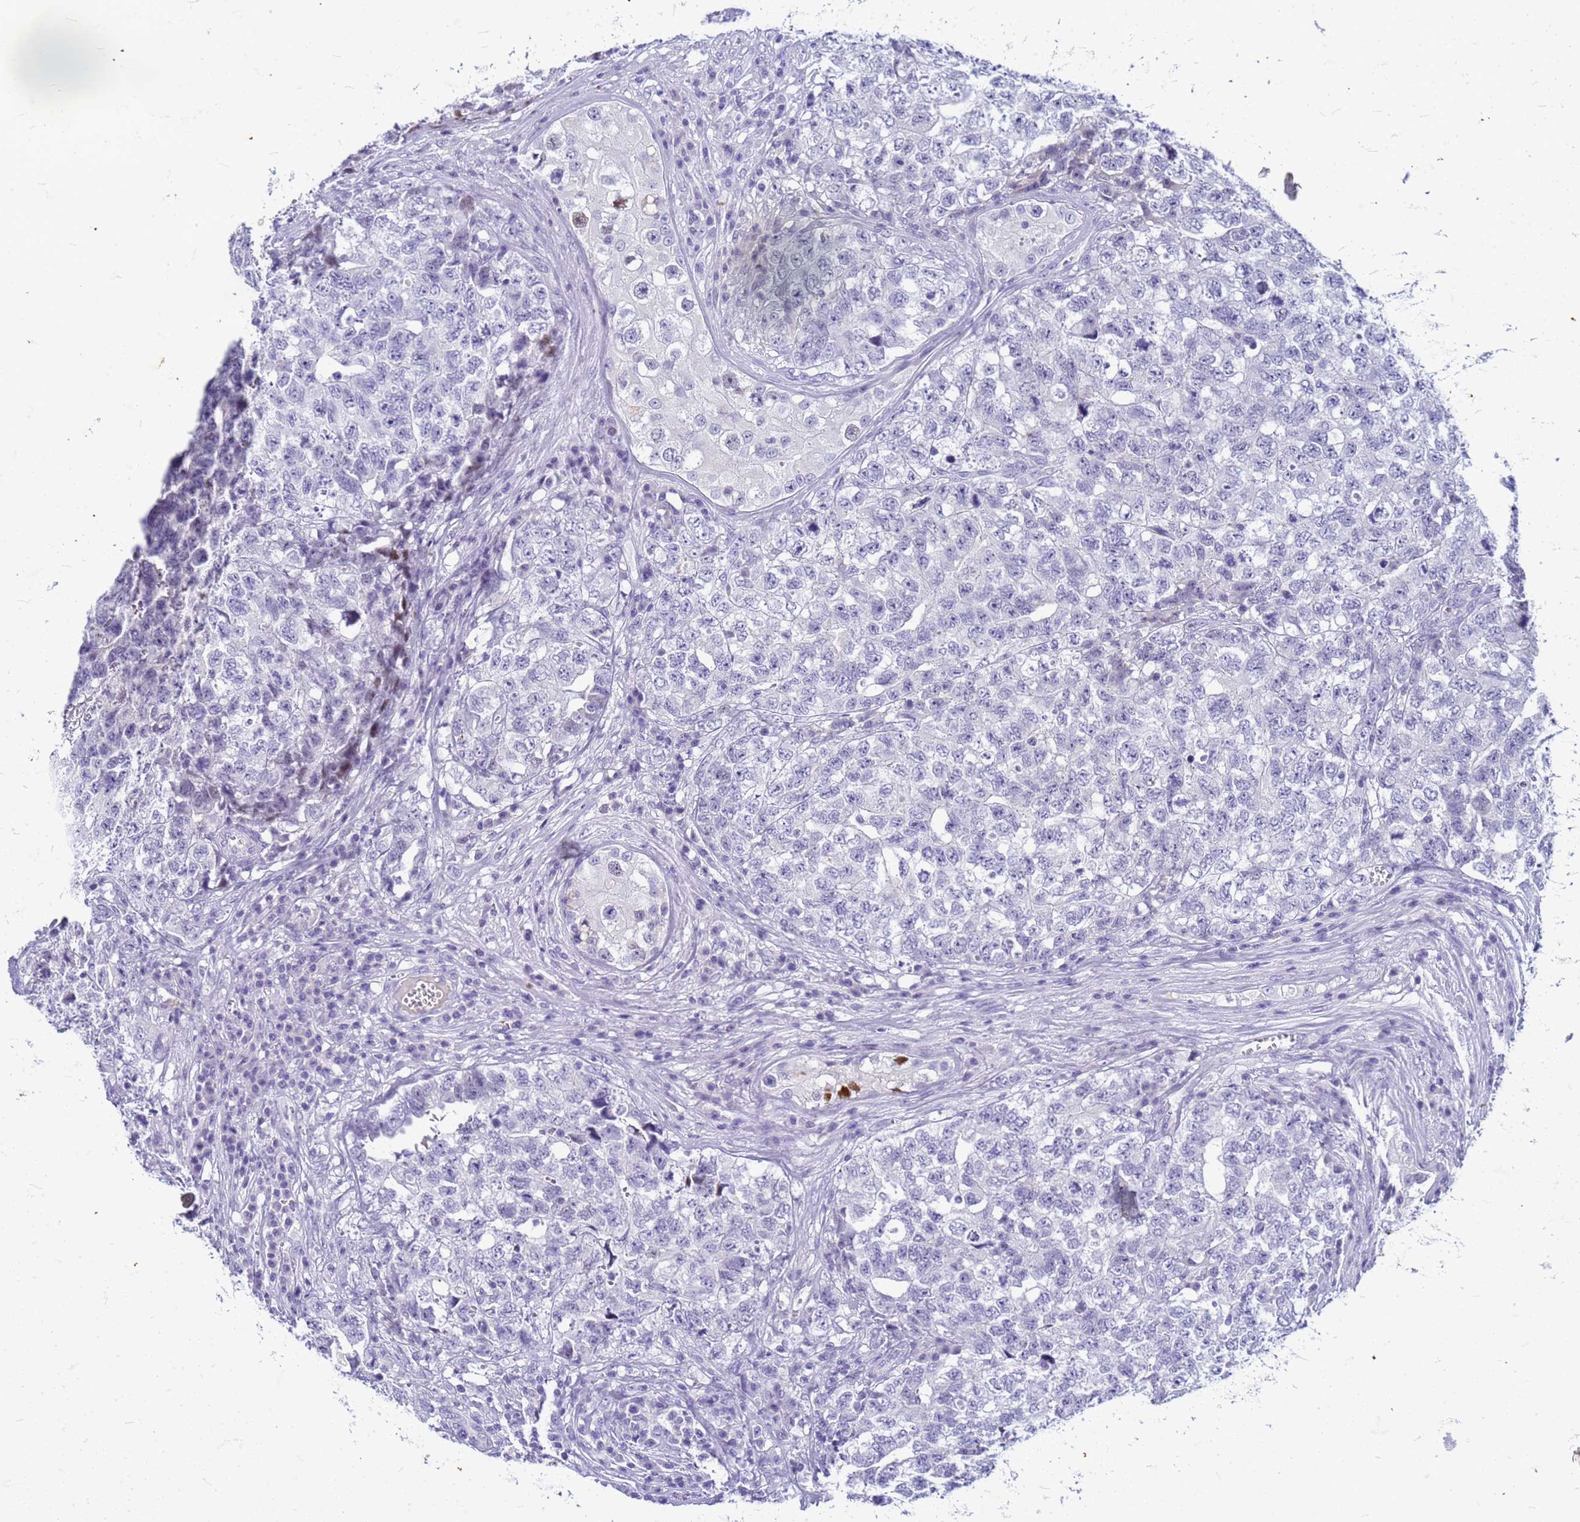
{"staining": {"intensity": "negative", "quantity": "none", "location": "none"}, "tissue": "testis cancer", "cell_type": "Tumor cells", "image_type": "cancer", "snomed": [{"axis": "morphology", "description": "Carcinoma, Embryonal, NOS"}, {"axis": "topography", "description": "Testis"}], "caption": "A histopathology image of testis cancer (embryonal carcinoma) stained for a protein demonstrates no brown staining in tumor cells.", "gene": "CFAP100", "patient": {"sex": "male", "age": 31}}